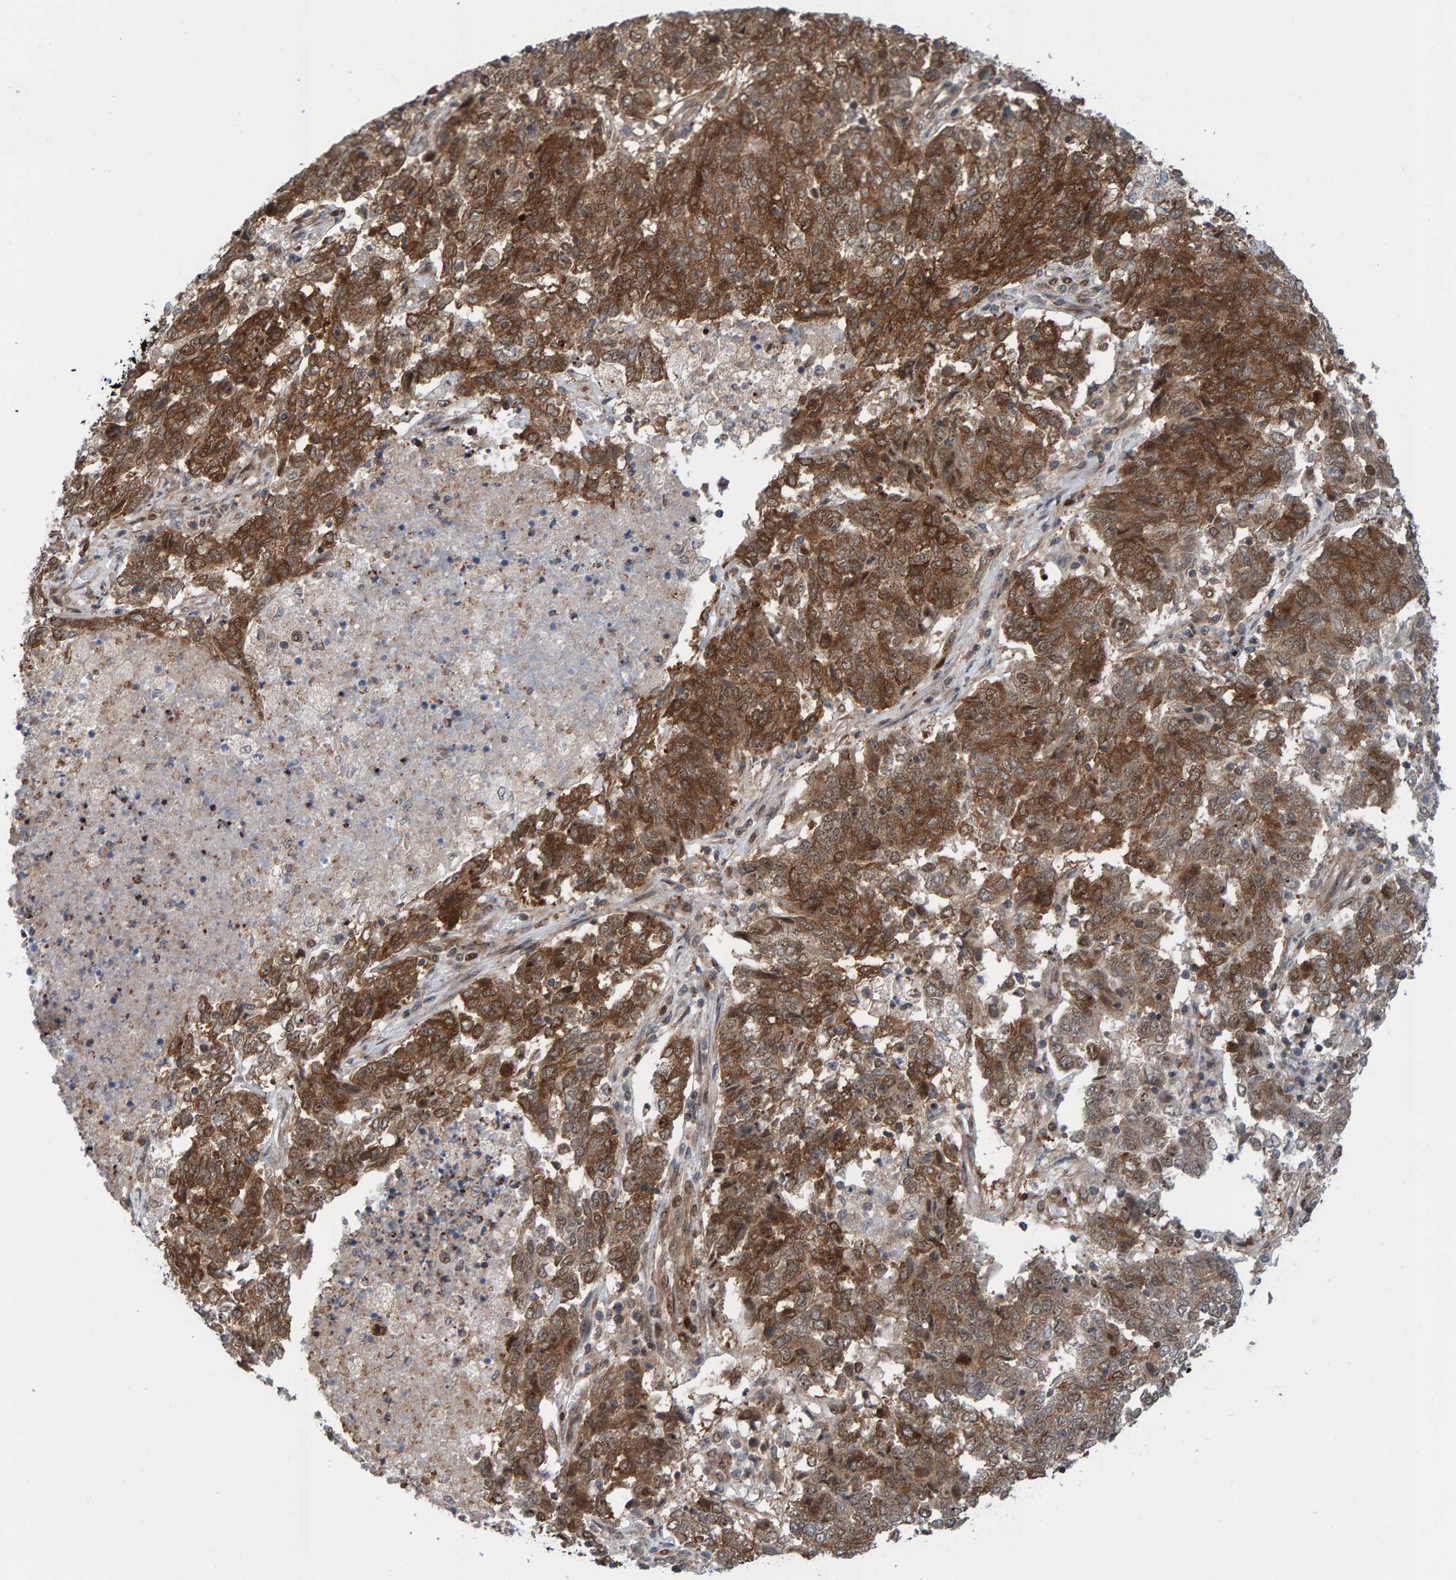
{"staining": {"intensity": "moderate", "quantity": ">75%", "location": "cytoplasmic/membranous"}, "tissue": "endometrial cancer", "cell_type": "Tumor cells", "image_type": "cancer", "snomed": [{"axis": "morphology", "description": "Adenocarcinoma, NOS"}, {"axis": "topography", "description": "Endometrium"}], "caption": "Human endometrial adenocarcinoma stained with a protein marker demonstrates moderate staining in tumor cells.", "gene": "ZNF366", "patient": {"sex": "female", "age": 80}}